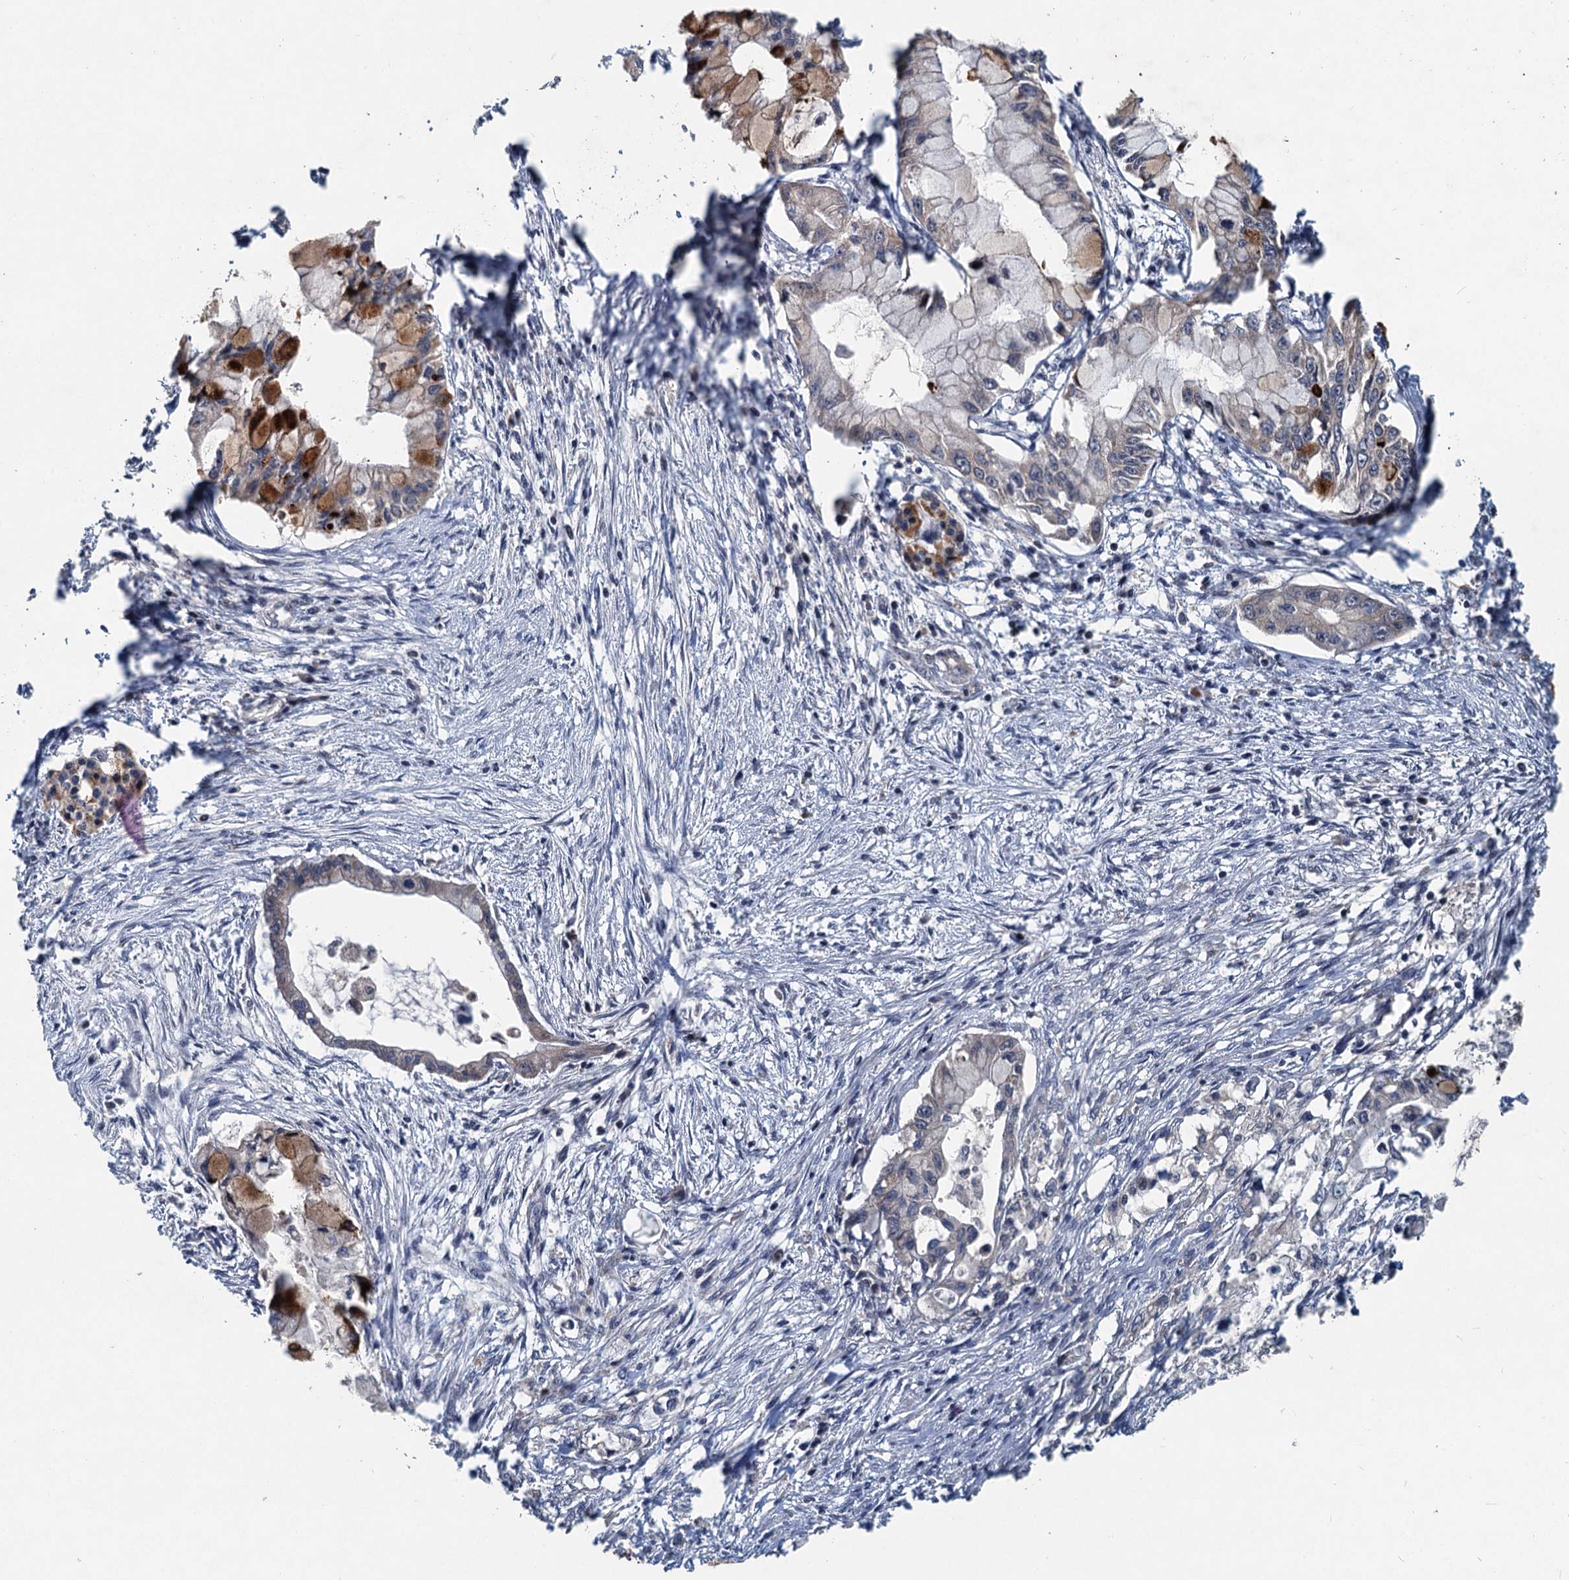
{"staining": {"intensity": "moderate", "quantity": "25%-75%", "location": "cytoplasmic/membranous"}, "tissue": "pancreatic cancer", "cell_type": "Tumor cells", "image_type": "cancer", "snomed": [{"axis": "morphology", "description": "Adenocarcinoma, NOS"}, {"axis": "topography", "description": "Pancreas"}], "caption": "A histopathology image showing moderate cytoplasmic/membranous expression in approximately 25%-75% of tumor cells in pancreatic cancer, as visualized by brown immunohistochemical staining.", "gene": "OTUB1", "patient": {"sex": "male", "age": 48}}